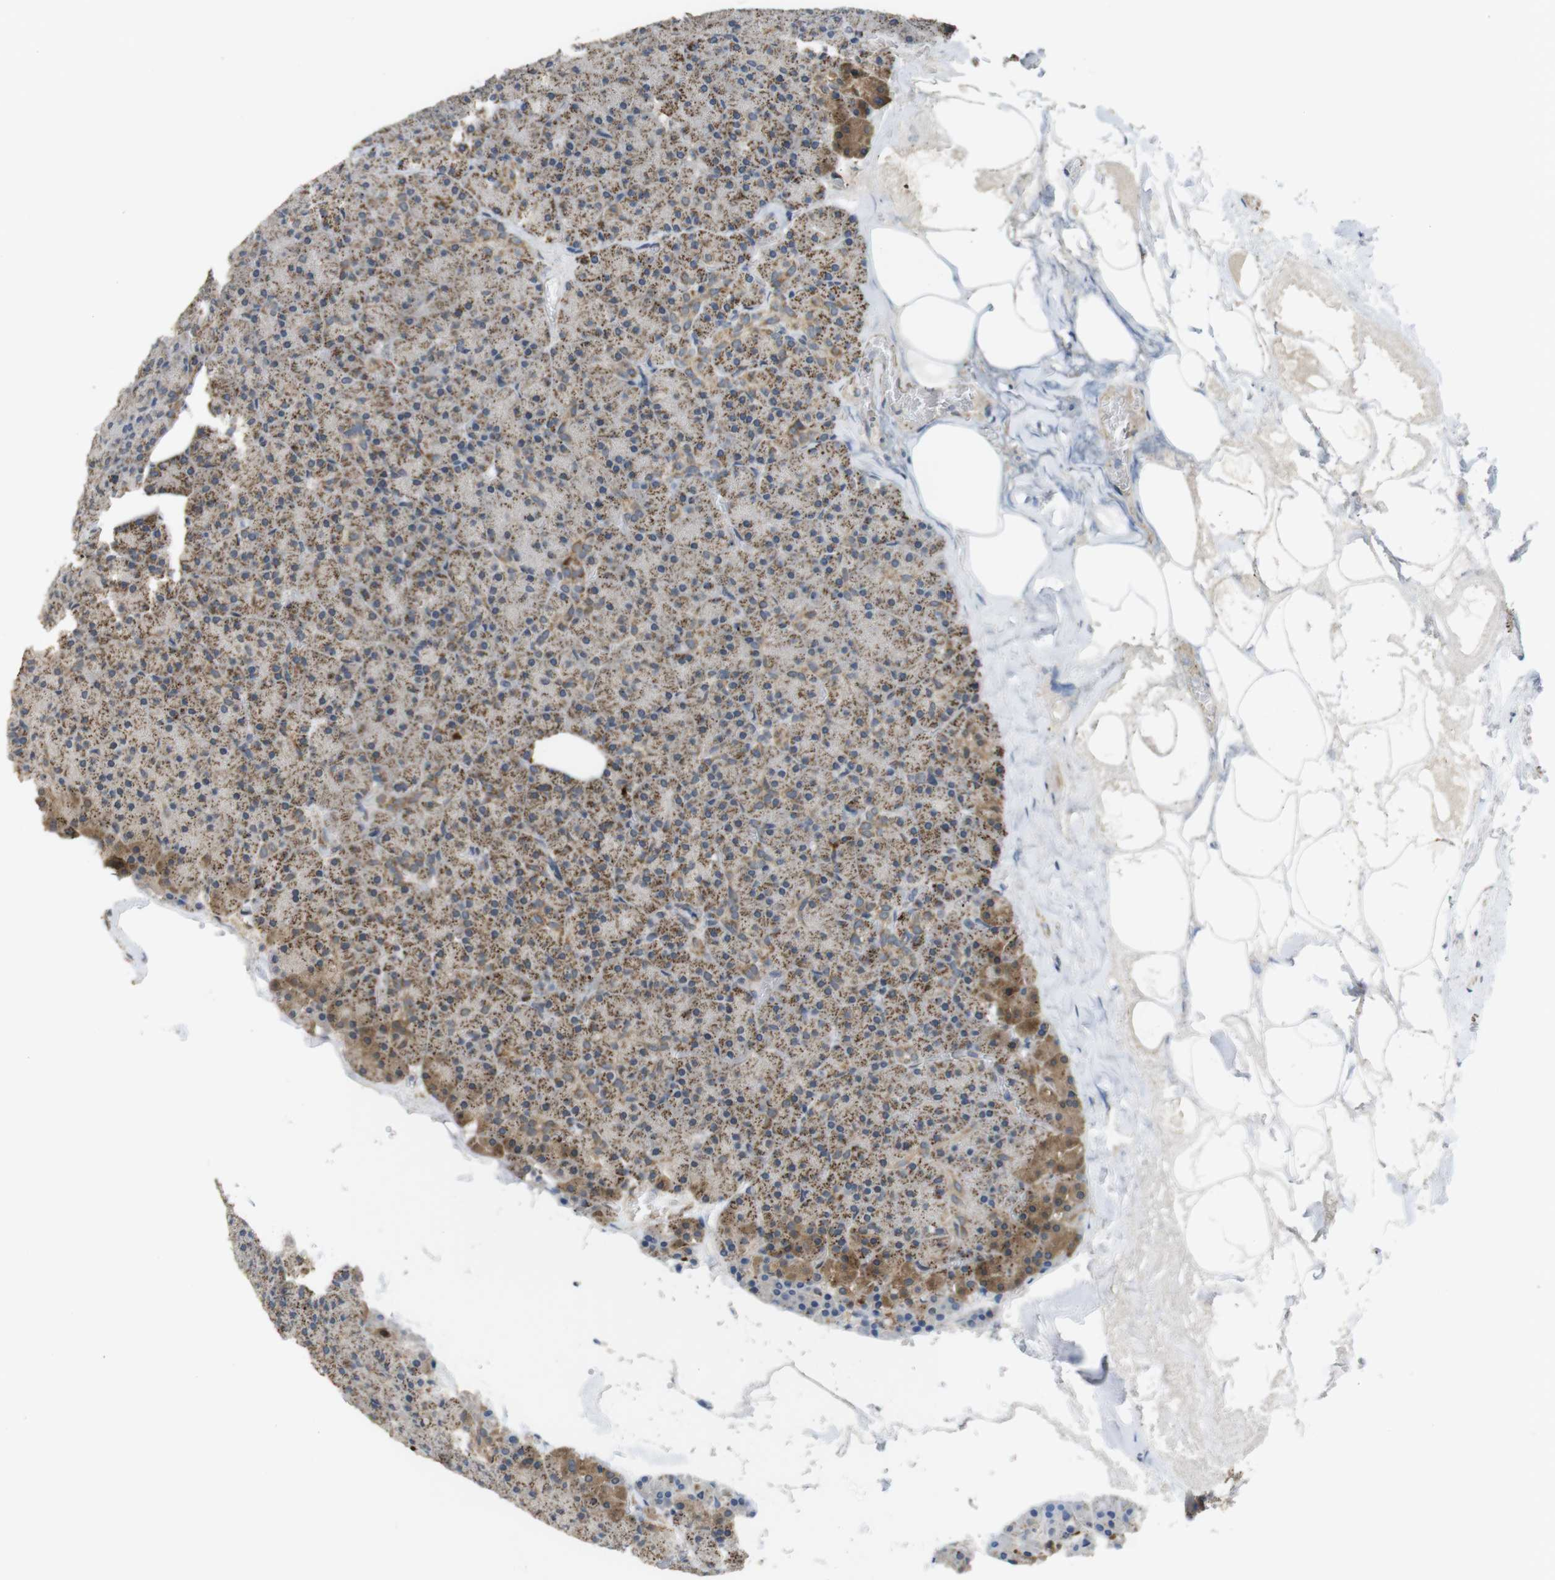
{"staining": {"intensity": "moderate", "quantity": "25%-75%", "location": "cytoplasmic/membranous"}, "tissue": "pancreas", "cell_type": "Exocrine glandular cells", "image_type": "normal", "snomed": [{"axis": "morphology", "description": "Normal tissue, NOS"}, {"axis": "topography", "description": "Pancreas"}], "caption": "This photomicrograph shows IHC staining of benign pancreas, with medium moderate cytoplasmic/membranous expression in about 25%-75% of exocrine glandular cells.", "gene": "CALHM2", "patient": {"sex": "female", "age": 35}}